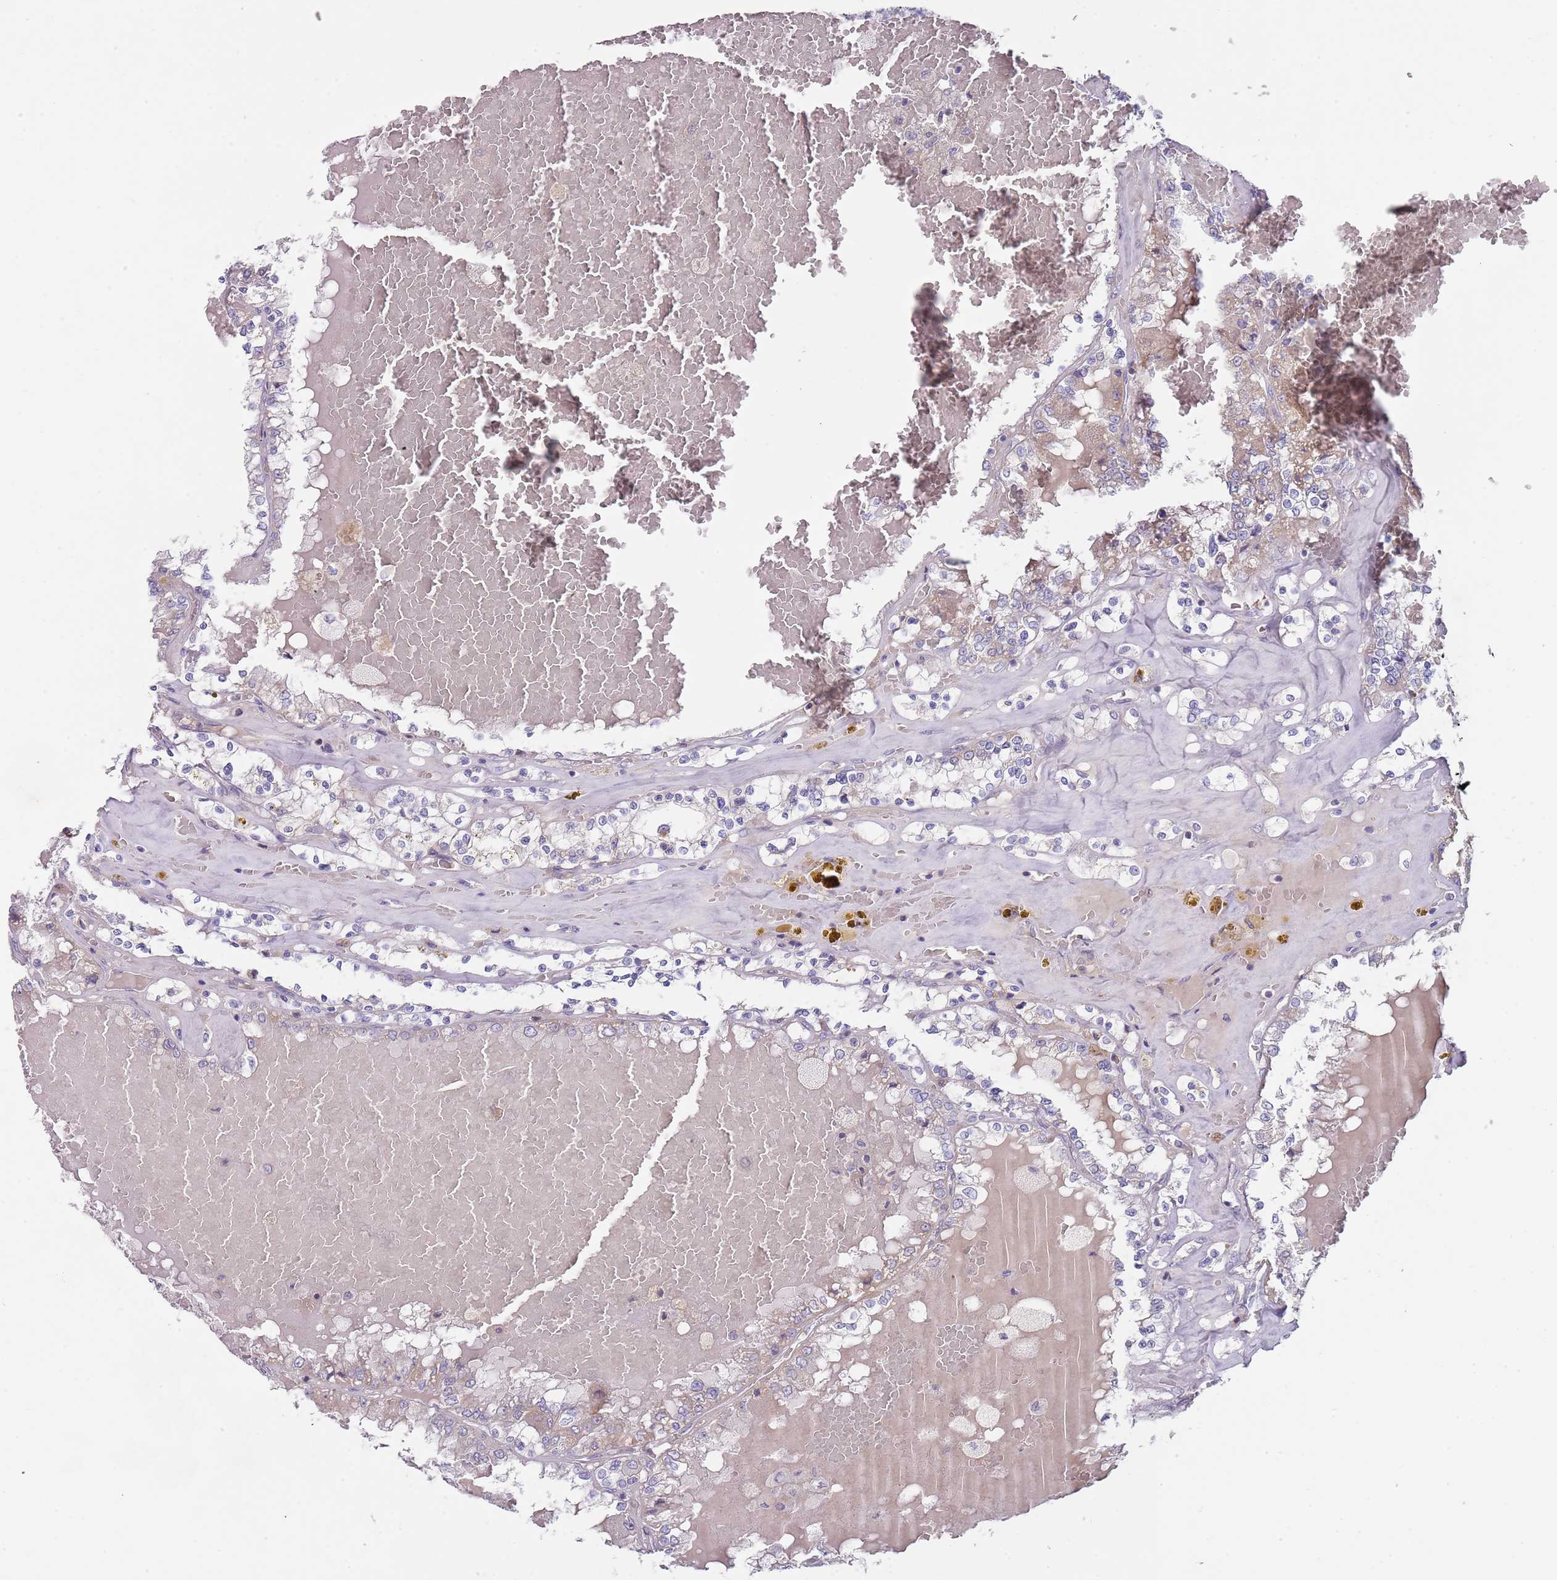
{"staining": {"intensity": "negative", "quantity": "none", "location": "none"}, "tissue": "renal cancer", "cell_type": "Tumor cells", "image_type": "cancer", "snomed": [{"axis": "morphology", "description": "Adenocarcinoma, NOS"}, {"axis": "topography", "description": "Kidney"}], "caption": "This is an immunohistochemistry (IHC) photomicrograph of human renal adenocarcinoma. There is no staining in tumor cells.", "gene": "PRAC1", "patient": {"sex": "female", "age": 56}}